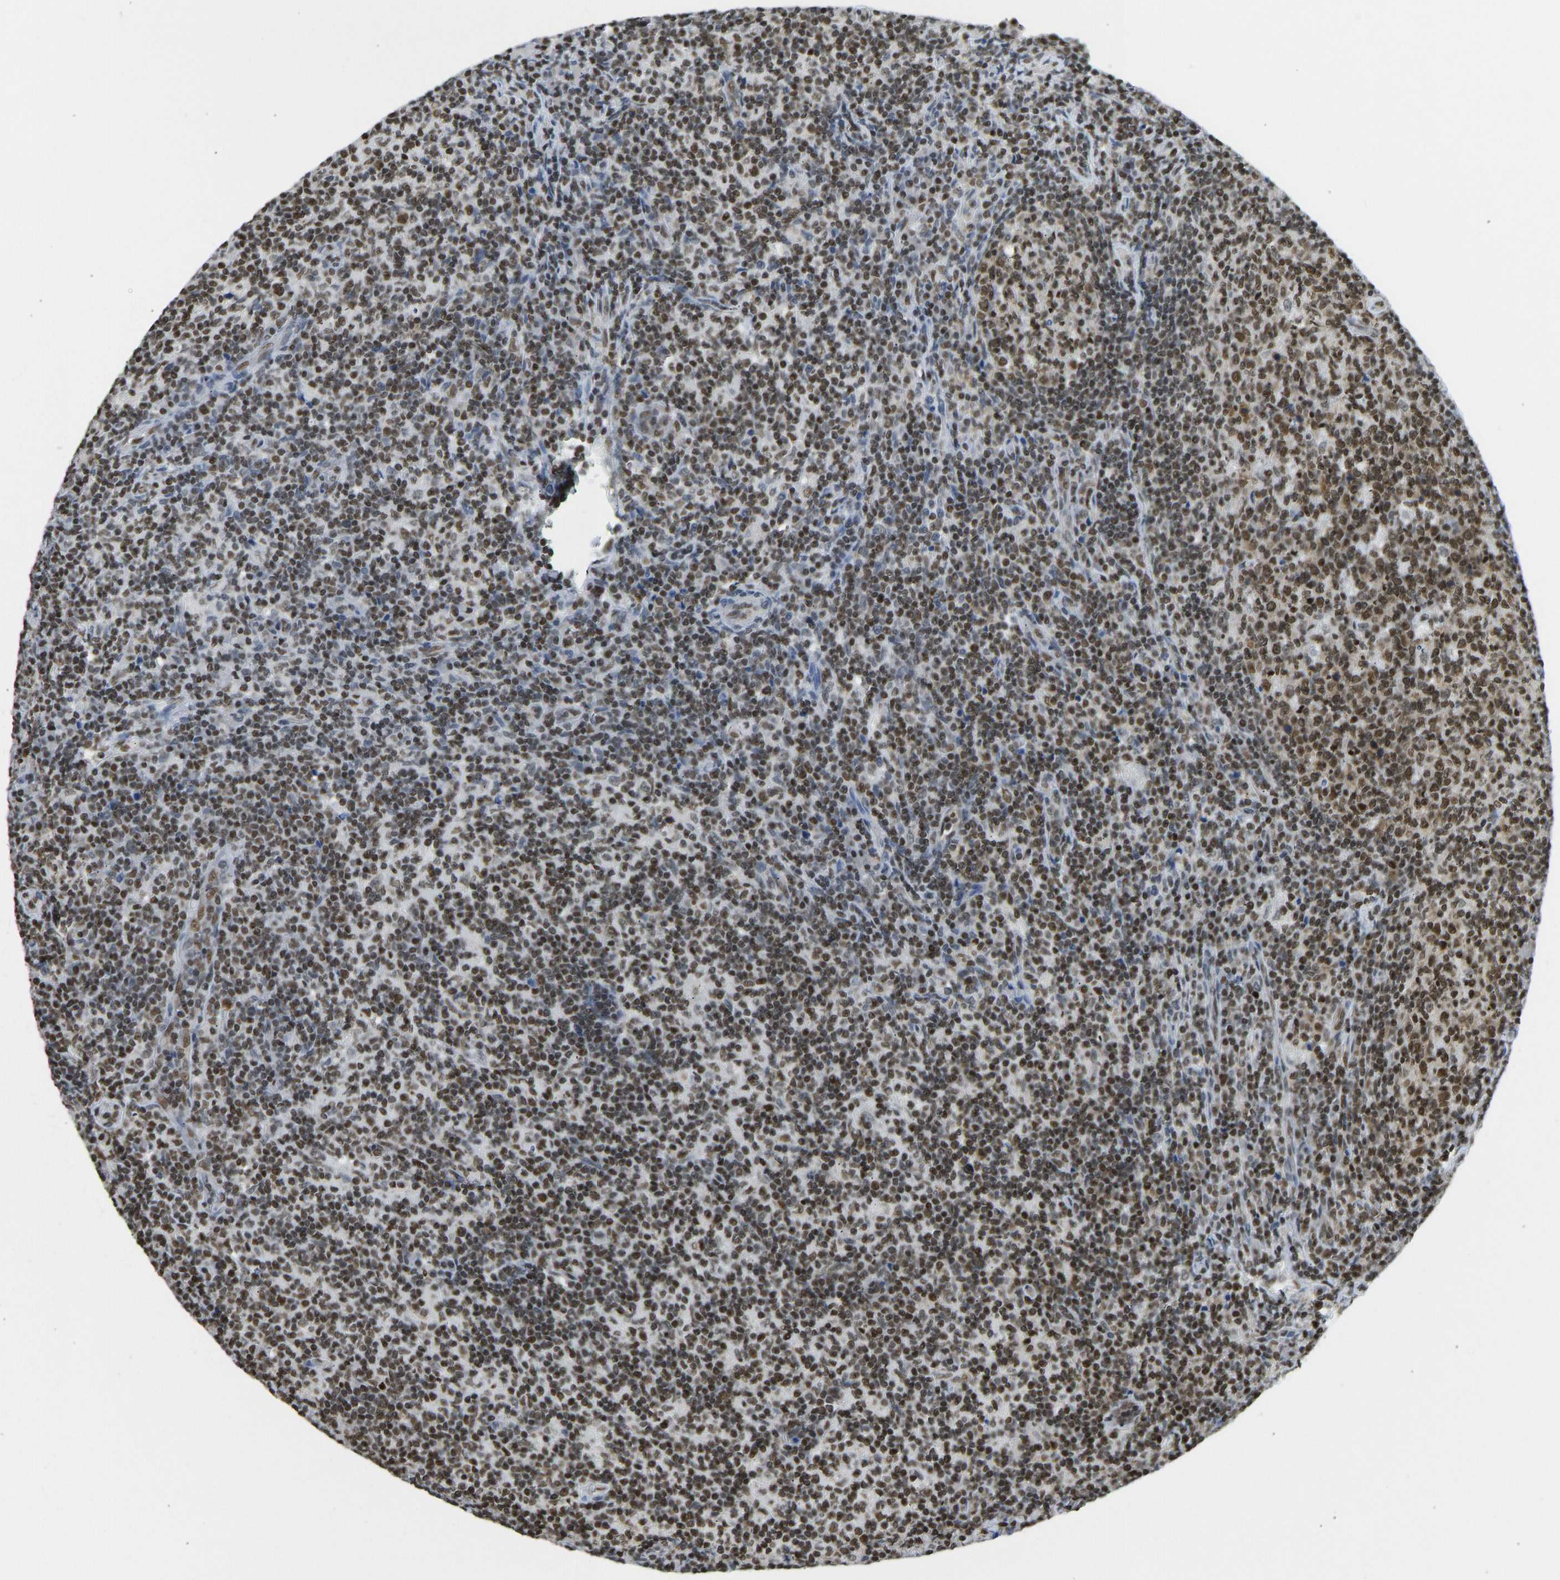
{"staining": {"intensity": "strong", "quantity": ">75%", "location": "nuclear"}, "tissue": "lymph node", "cell_type": "Germinal center cells", "image_type": "normal", "snomed": [{"axis": "morphology", "description": "Normal tissue, NOS"}, {"axis": "morphology", "description": "Inflammation, NOS"}, {"axis": "topography", "description": "Lymph node"}], "caption": "Normal lymph node reveals strong nuclear staining in about >75% of germinal center cells The staining was performed using DAB to visualize the protein expression in brown, while the nuclei were stained in blue with hematoxylin (Magnification: 20x)..", "gene": "ZSCAN20", "patient": {"sex": "male", "age": 55}}